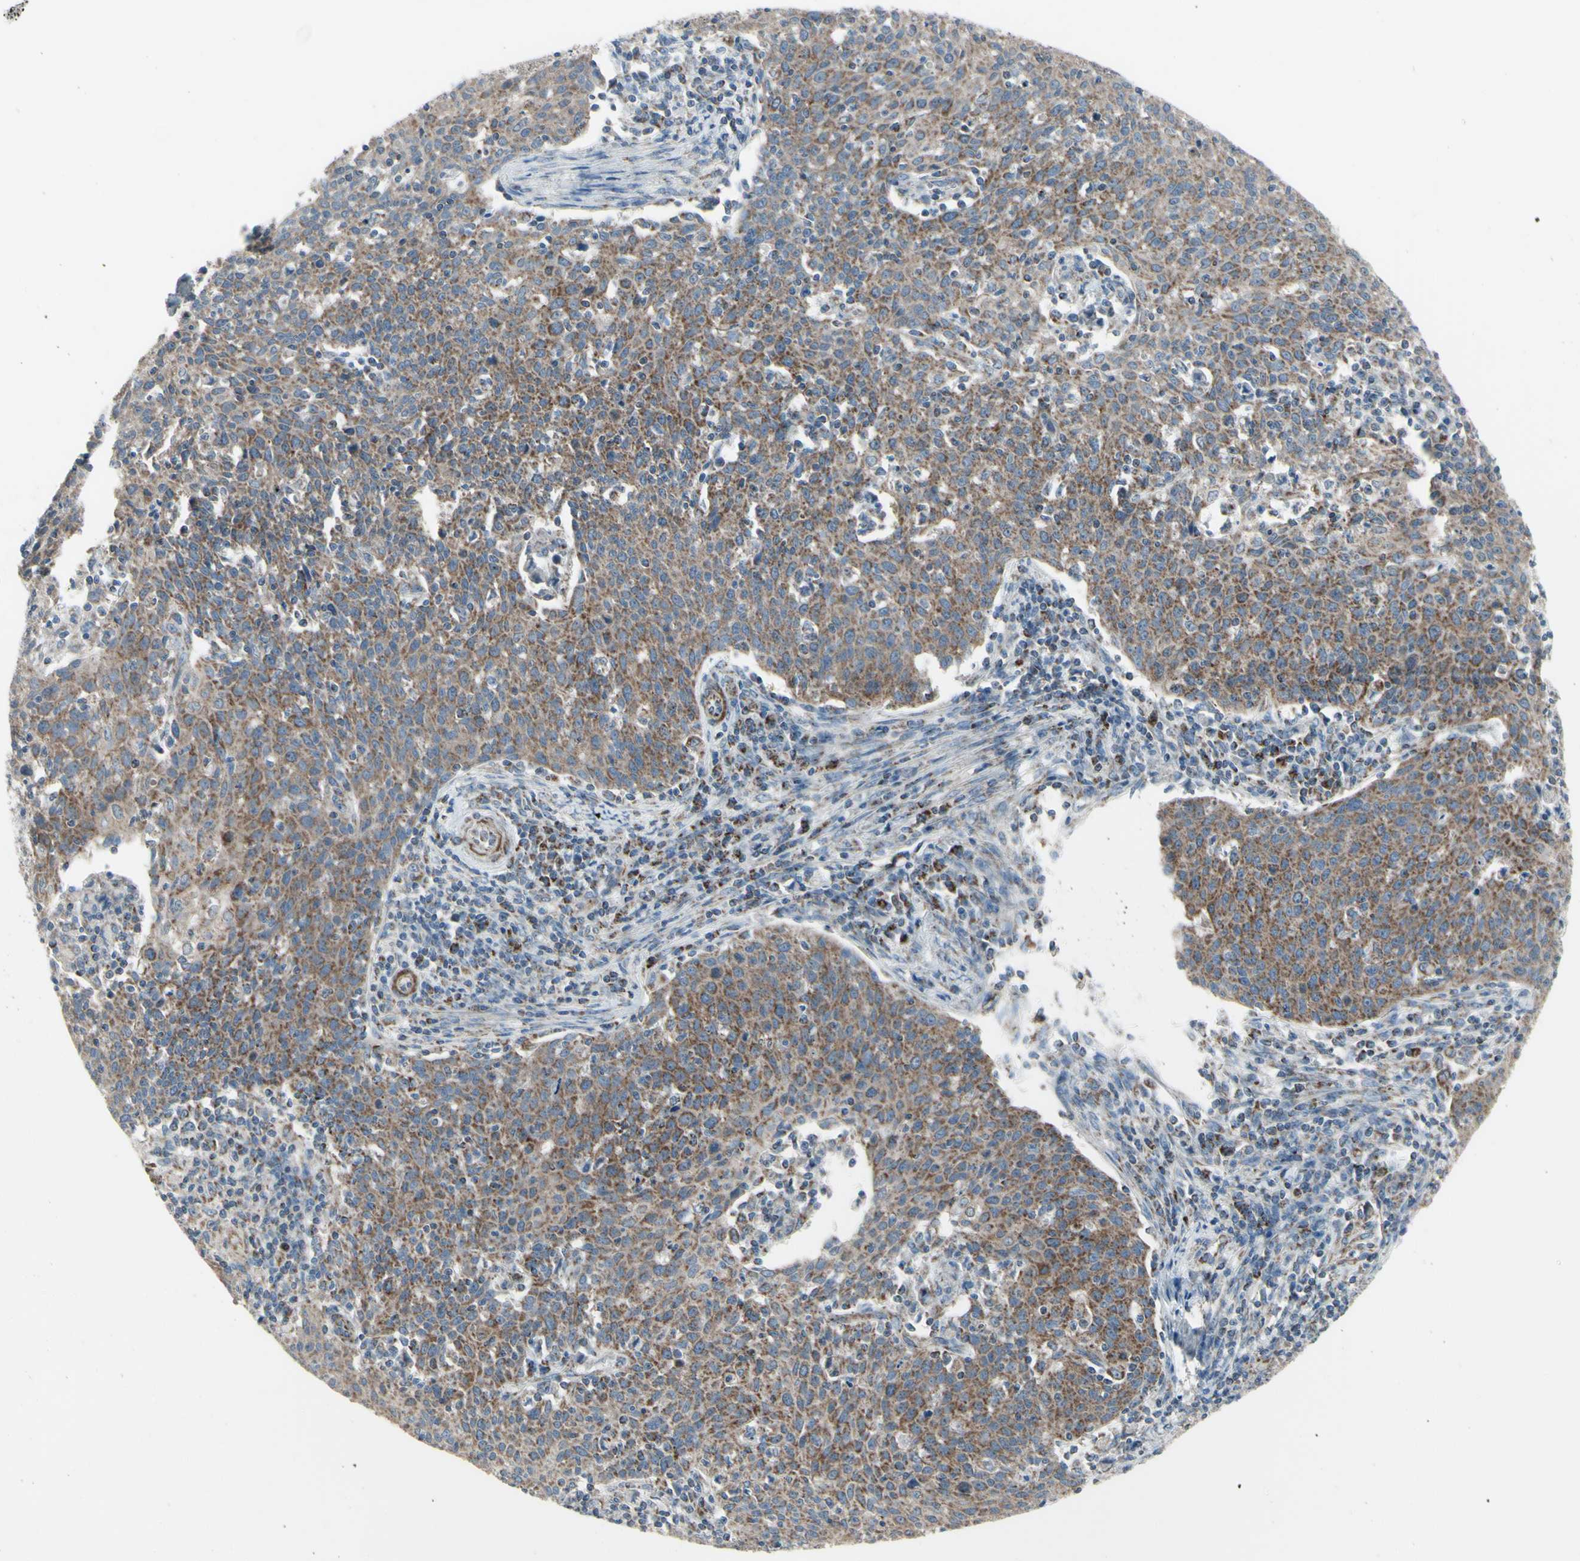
{"staining": {"intensity": "weak", "quantity": ">75%", "location": "cytoplasmic/membranous"}, "tissue": "cervical cancer", "cell_type": "Tumor cells", "image_type": "cancer", "snomed": [{"axis": "morphology", "description": "Squamous cell carcinoma, NOS"}, {"axis": "topography", "description": "Cervix"}], "caption": "IHC of cervical cancer reveals low levels of weak cytoplasmic/membranous positivity in about >75% of tumor cells. The staining was performed using DAB, with brown indicating positive protein expression. Nuclei are stained blue with hematoxylin.", "gene": "FAM171B", "patient": {"sex": "female", "age": 38}}